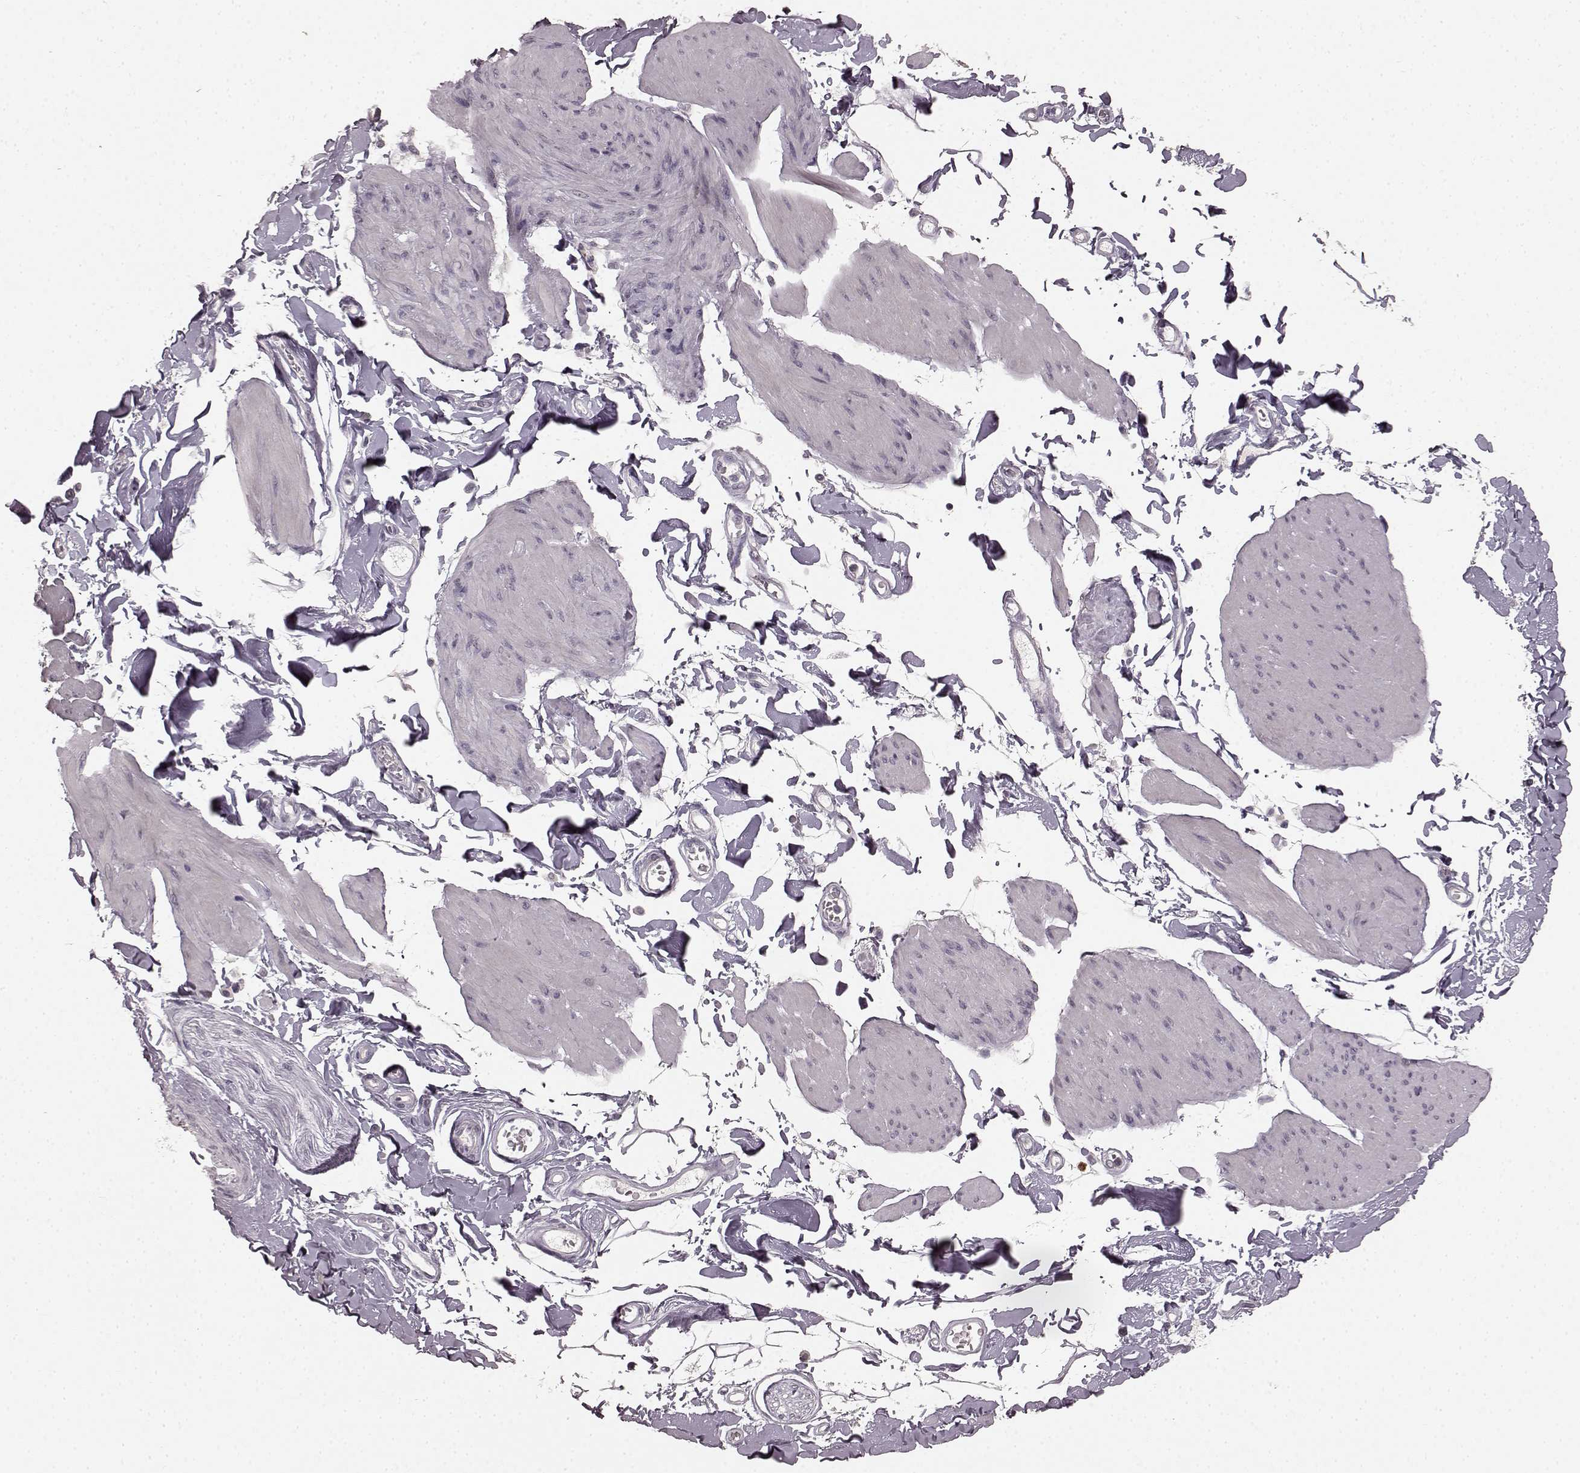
{"staining": {"intensity": "negative", "quantity": "none", "location": "none"}, "tissue": "smooth muscle", "cell_type": "Smooth muscle cells", "image_type": "normal", "snomed": [{"axis": "morphology", "description": "Normal tissue, NOS"}, {"axis": "topography", "description": "Adipose tissue"}, {"axis": "topography", "description": "Smooth muscle"}, {"axis": "topography", "description": "Peripheral nerve tissue"}], "caption": "A high-resolution histopathology image shows immunohistochemistry (IHC) staining of normal smooth muscle, which reveals no significant expression in smooth muscle cells. The staining was performed using DAB to visualize the protein expression in brown, while the nuclei were stained in blue with hematoxylin (Magnification: 20x).", "gene": "CCNA2", "patient": {"sex": "male", "age": 83}}